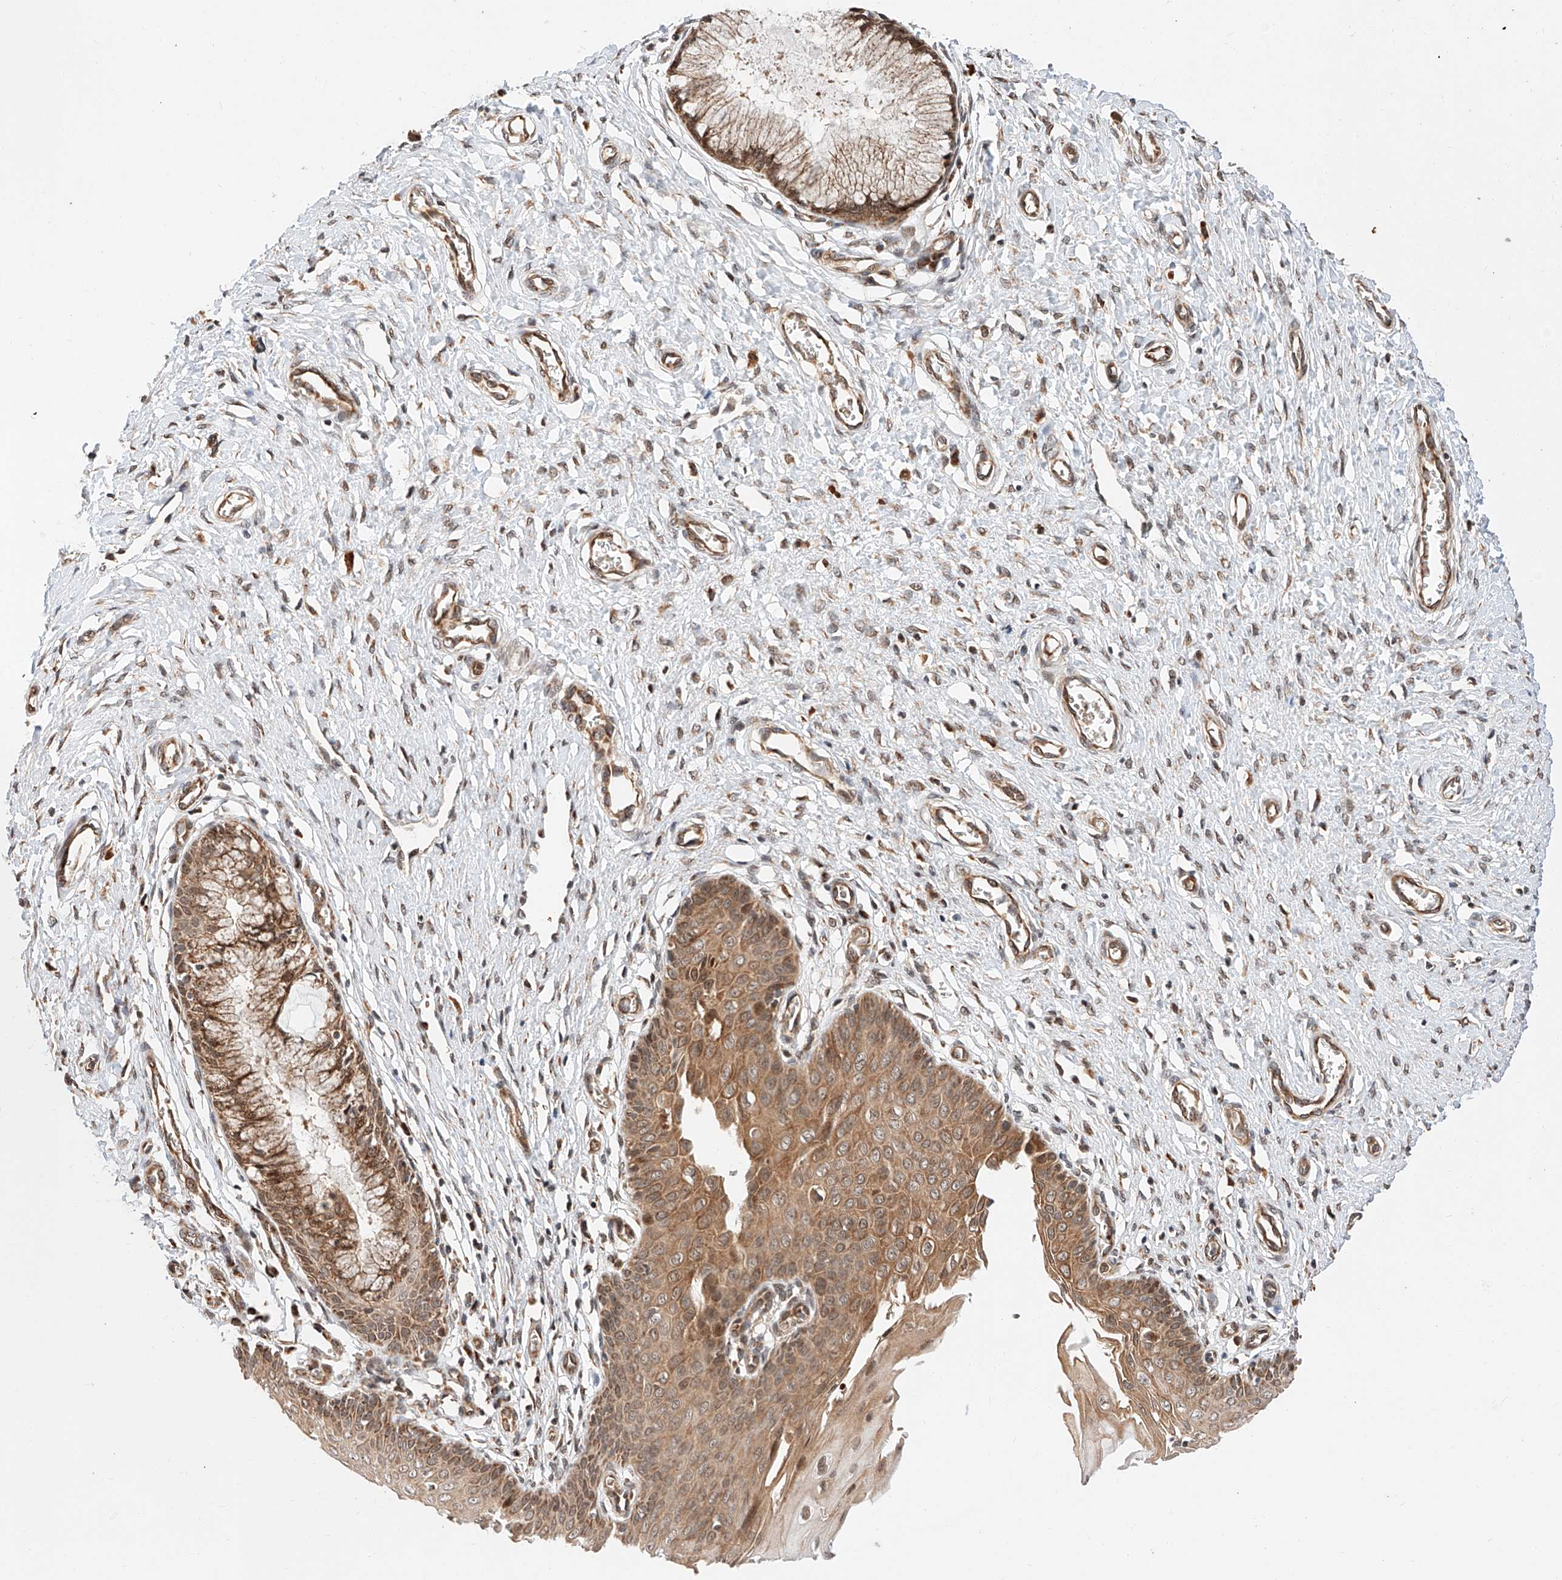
{"staining": {"intensity": "moderate", "quantity": ">75%", "location": "cytoplasmic/membranous,nuclear"}, "tissue": "cervix", "cell_type": "Glandular cells", "image_type": "normal", "snomed": [{"axis": "morphology", "description": "Normal tissue, NOS"}, {"axis": "topography", "description": "Cervix"}], "caption": "The photomicrograph exhibits immunohistochemical staining of benign cervix. There is moderate cytoplasmic/membranous,nuclear positivity is appreciated in approximately >75% of glandular cells.", "gene": "THTPA", "patient": {"sex": "female", "age": 55}}